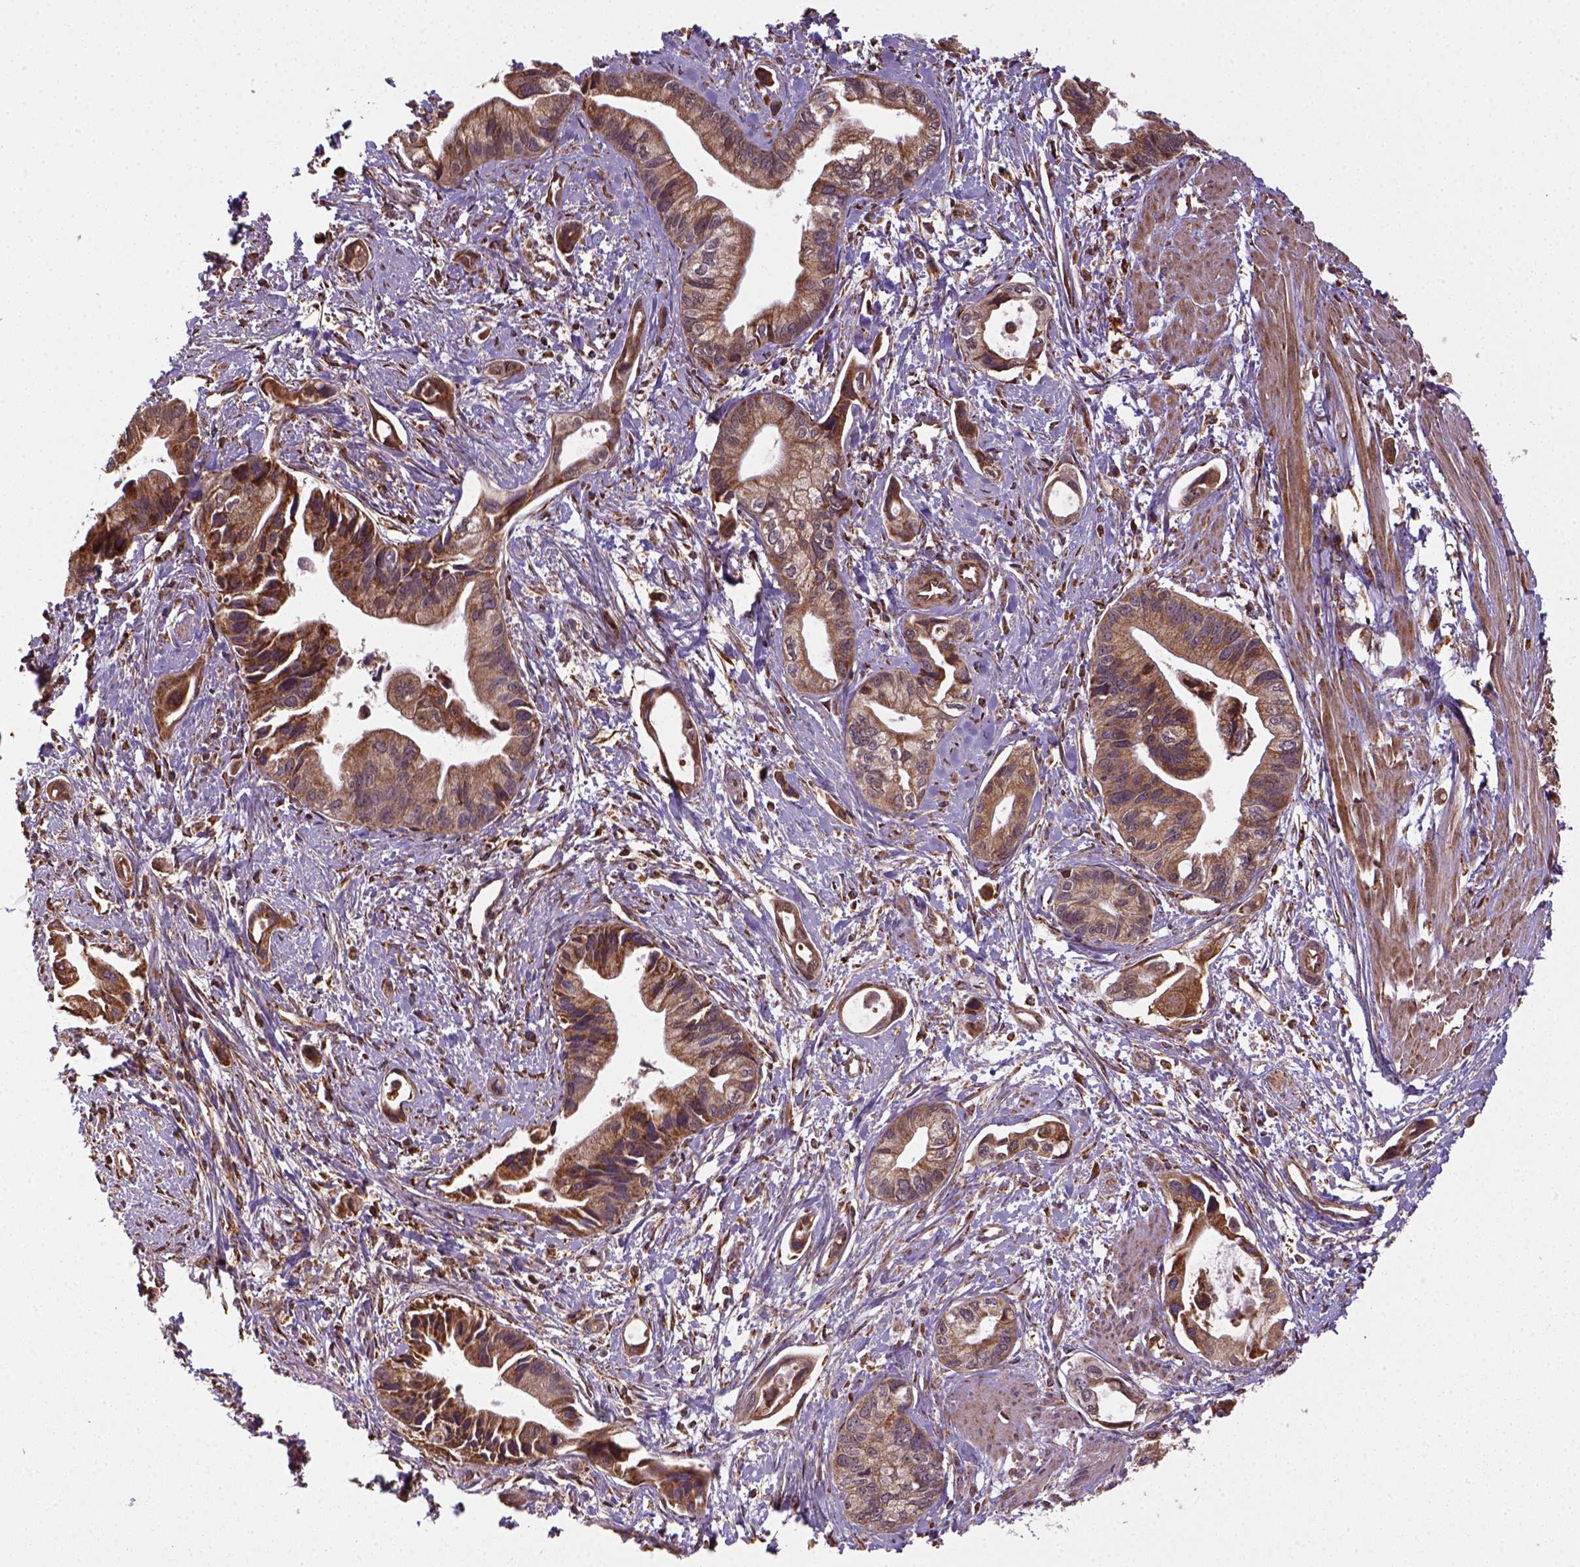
{"staining": {"intensity": "moderate", "quantity": ">75%", "location": "cytoplasmic/membranous"}, "tissue": "pancreatic cancer", "cell_type": "Tumor cells", "image_type": "cancer", "snomed": [{"axis": "morphology", "description": "Adenocarcinoma, NOS"}, {"axis": "topography", "description": "Pancreas"}], "caption": "A micrograph of human pancreatic cancer stained for a protein exhibits moderate cytoplasmic/membranous brown staining in tumor cells. (IHC, brightfield microscopy, high magnification).", "gene": "MAPK8IP3", "patient": {"sex": "female", "age": 61}}